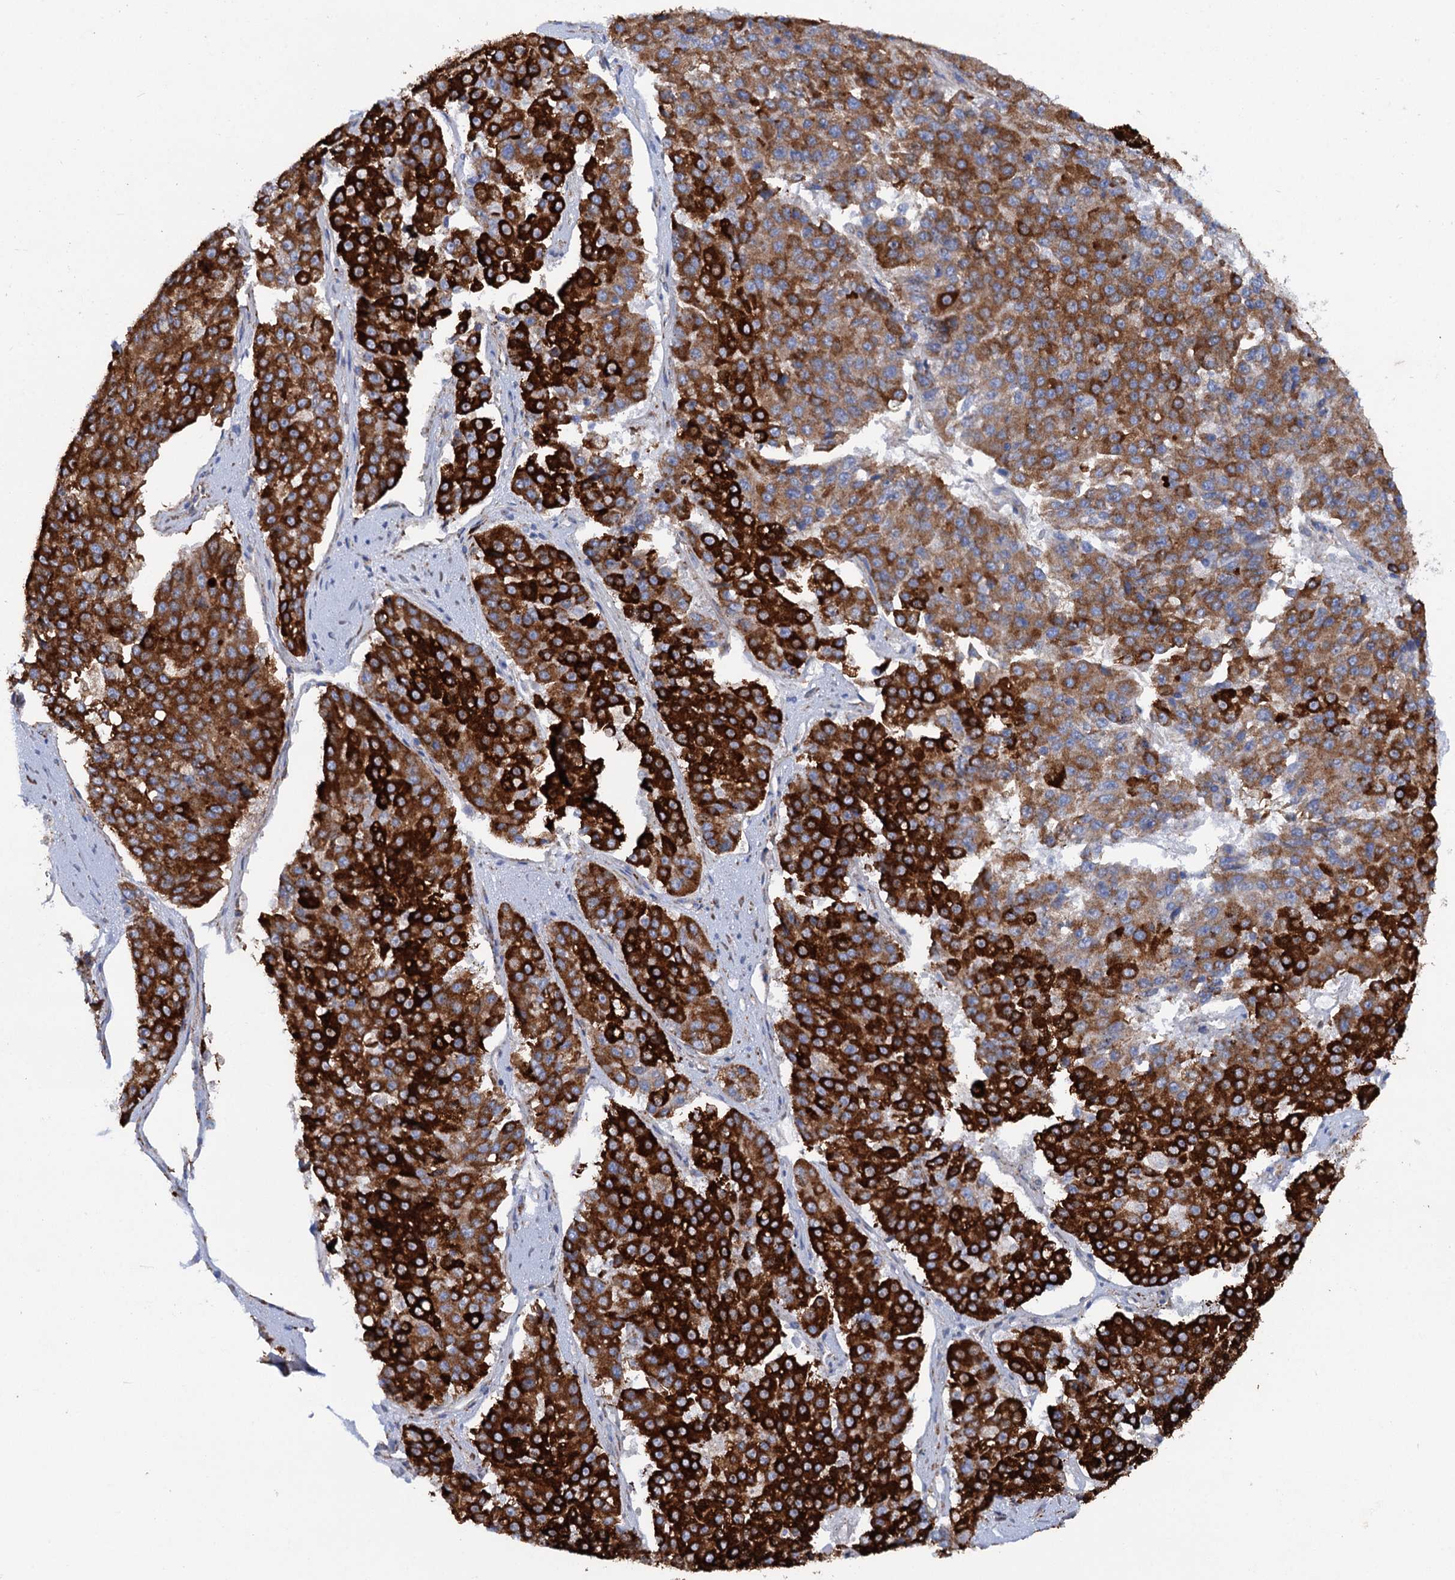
{"staining": {"intensity": "strong", "quantity": ">75%", "location": "cytoplasmic/membranous"}, "tissue": "pancreatic cancer", "cell_type": "Tumor cells", "image_type": "cancer", "snomed": [{"axis": "morphology", "description": "Adenocarcinoma, NOS"}, {"axis": "topography", "description": "Pancreas"}], "caption": "There is high levels of strong cytoplasmic/membranous staining in tumor cells of pancreatic cancer (adenocarcinoma), as demonstrated by immunohistochemical staining (brown color).", "gene": "SHE", "patient": {"sex": "male", "age": 50}}